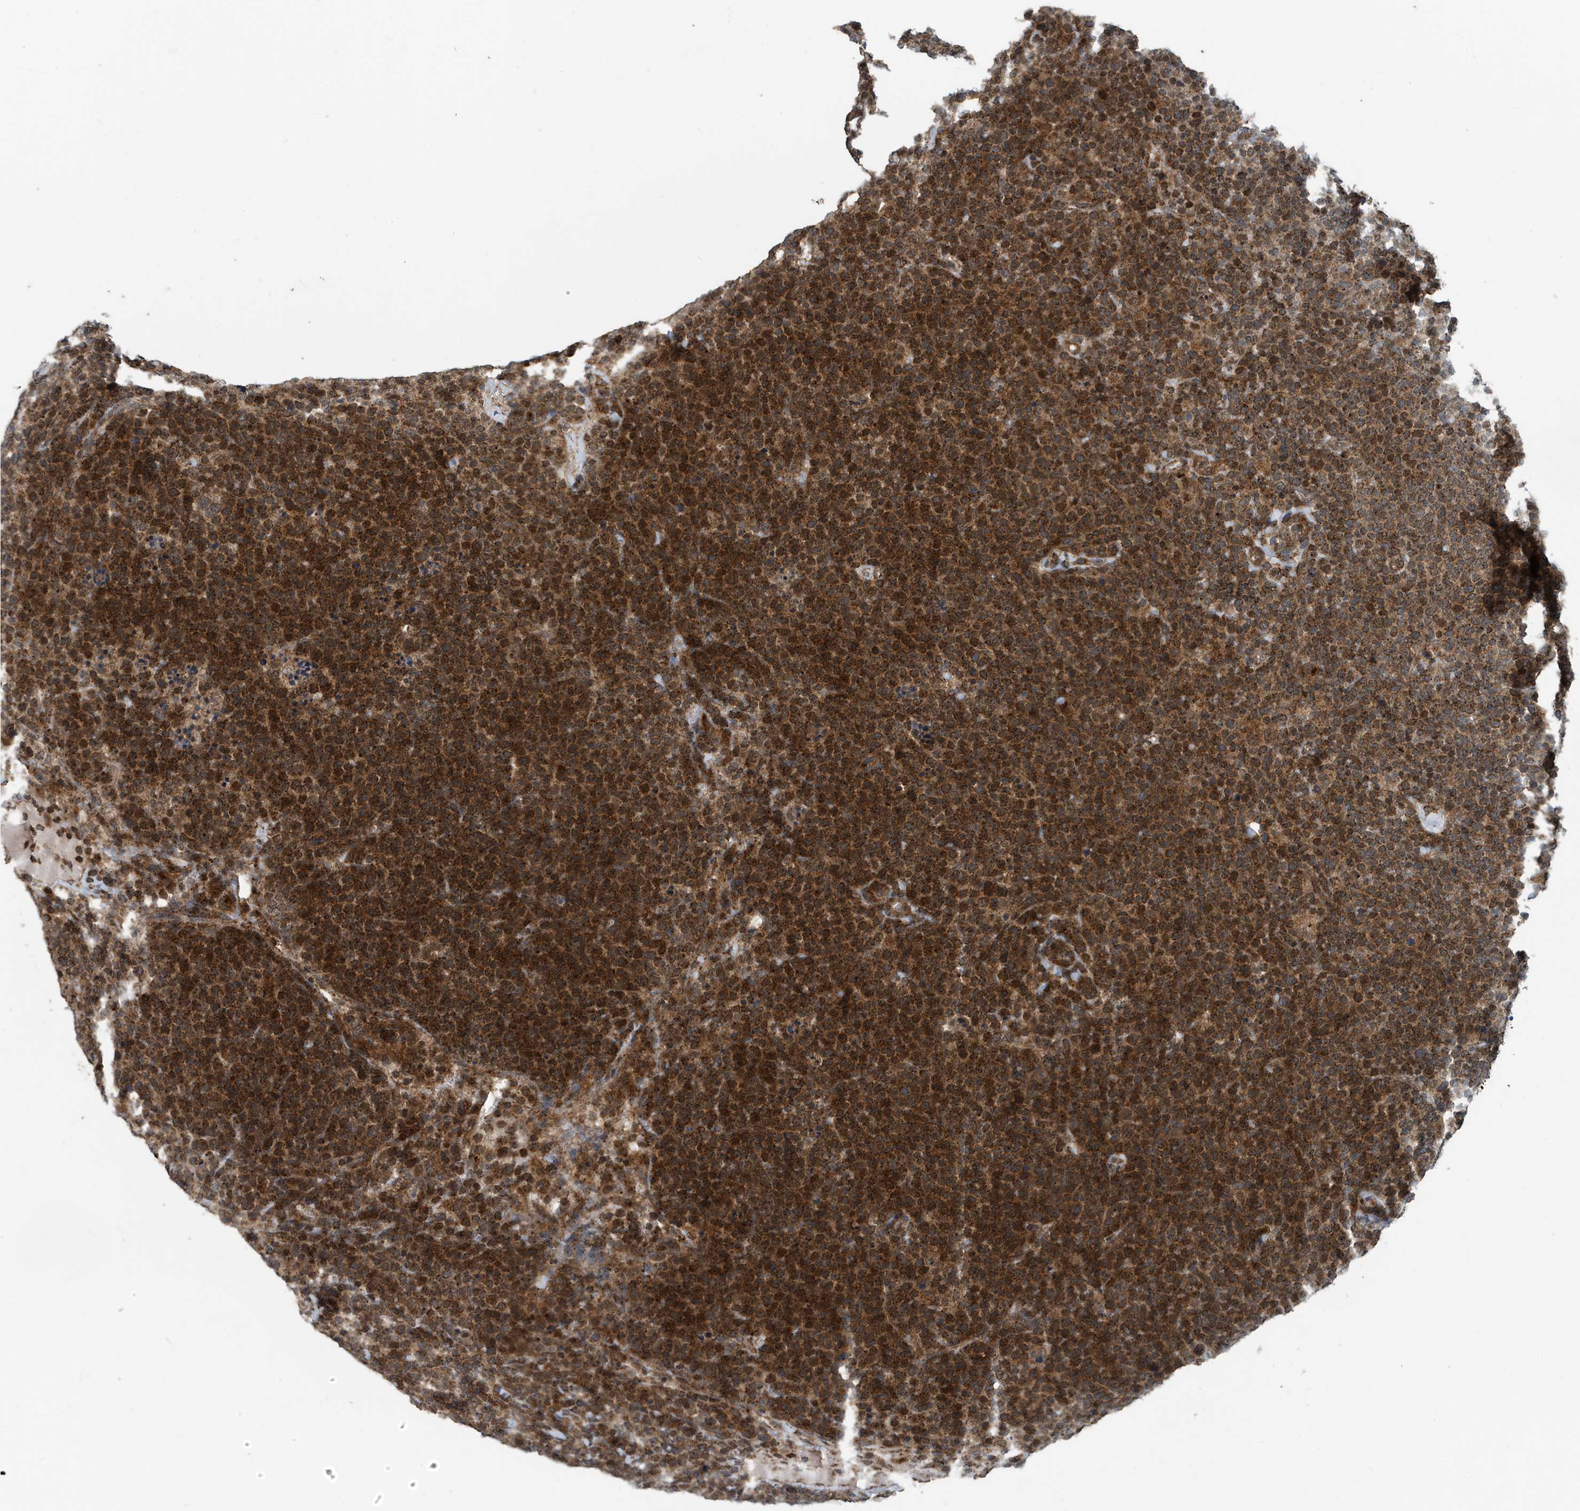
{"staining": {"intensity": "moderate", "quantity": ">75%", "location": "cytoplasmic/membranous"}, "tissue": "lymphoma", "cell_type": "Tumor cells", "image_type": "cancer", "snomed": [{"axis": "morphology", "description": "Malignant lymphoma, non-Hodgkin's type, High grade"}, {"axis": "topography", "description": "Lymph node"}], "caption": "High-grade malignant lymphoma, non-Hodgkin's type stained for a protein reveals moderate cytoplasmic/membranous positivity in tumor cells.", "gene": "KIF15", "patient": {"sex": "male", "age": 61}}